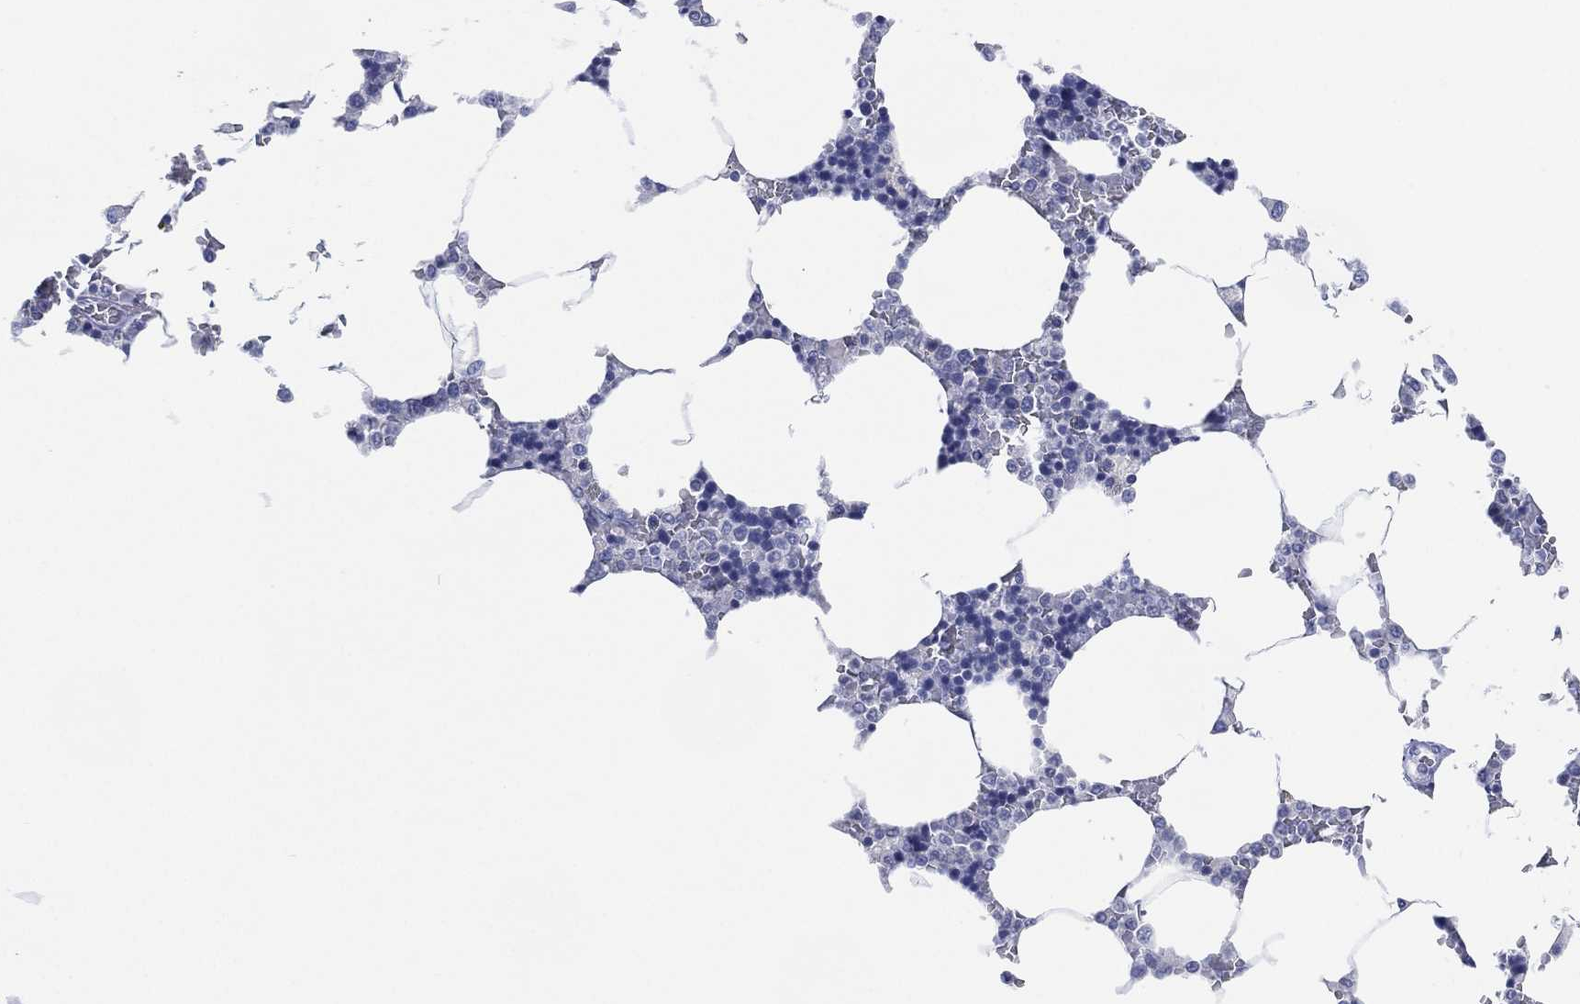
{"staining": {"intensity": "negative", "quantity": "none", "location": "none"}, "tissue": "bone marrow", "cell_type": "Hematopoietic cells", "image_type": "normal", "snomed": [{"axis": "morphology", "description": "Normal tissue, NOS"}, {"axis": "topography", "description": "Bone marrow"}], "caption": "An image of bone marrow stained for a protein shows no brown staining in hematopoietic cells. (DAB (3,3'-diaminobenzidine) immunohistochemistry, high magnification).", "gene": "ADAD2", "patient": {"sex": "male", "age": 63}}